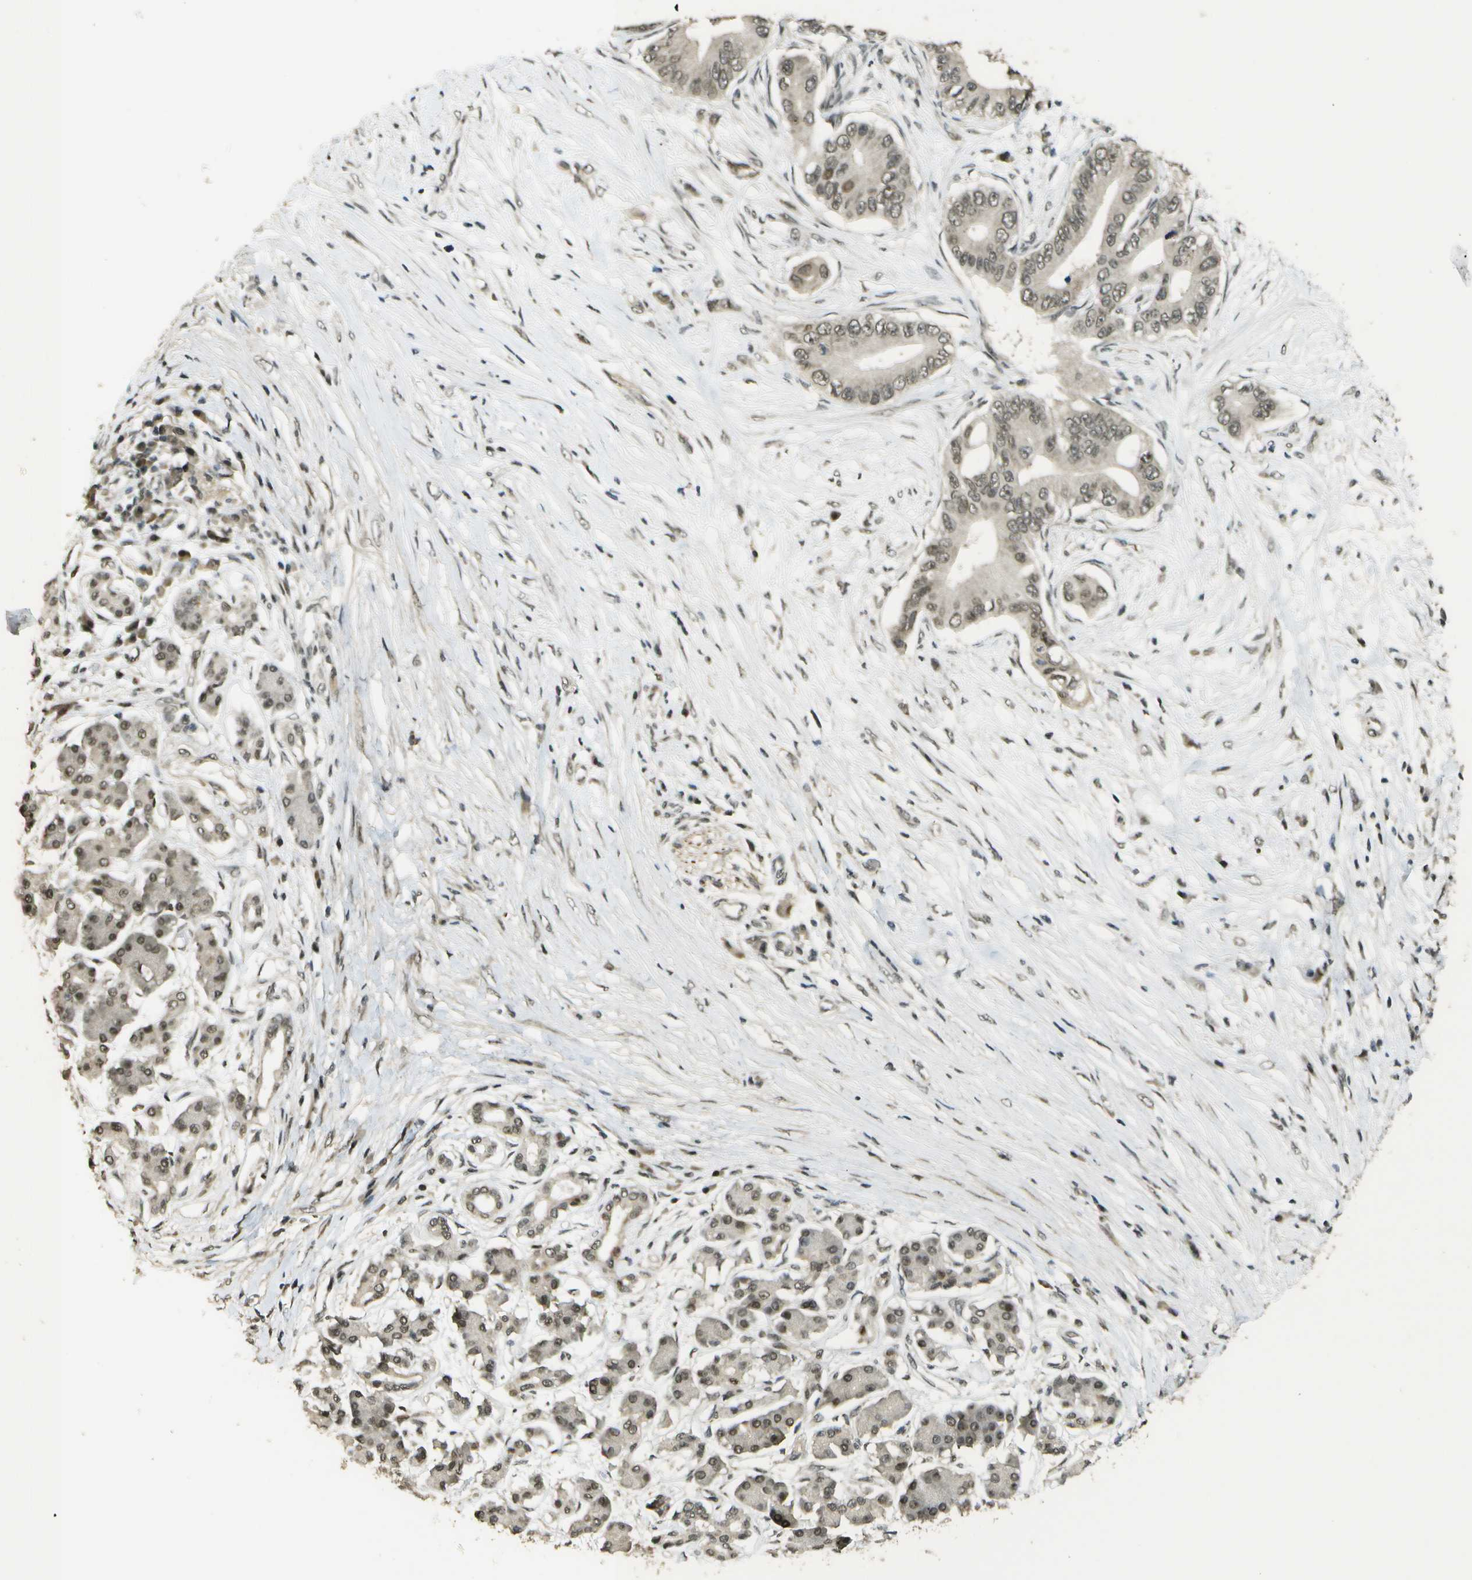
{"staining": {"intensity": "weak", "quantity": ">75%", "location": "nuclear"}, "tissue": "pancreatic cancer", "cell_type": "Tumor cells", "image_type": "cancer", "snomed": [{"axis": "morphology", "description": "Adenocarcinoma, NOS"}, {"axis": "topography", "description": "Pancreas"}], "caption": "This is a histology image of IHC staining of pancreatic cancer, which shows weak positivity in the nuclear of tumor cells.", "gene": "KAT5", "patient": {"sex": "male", "age": 77}}